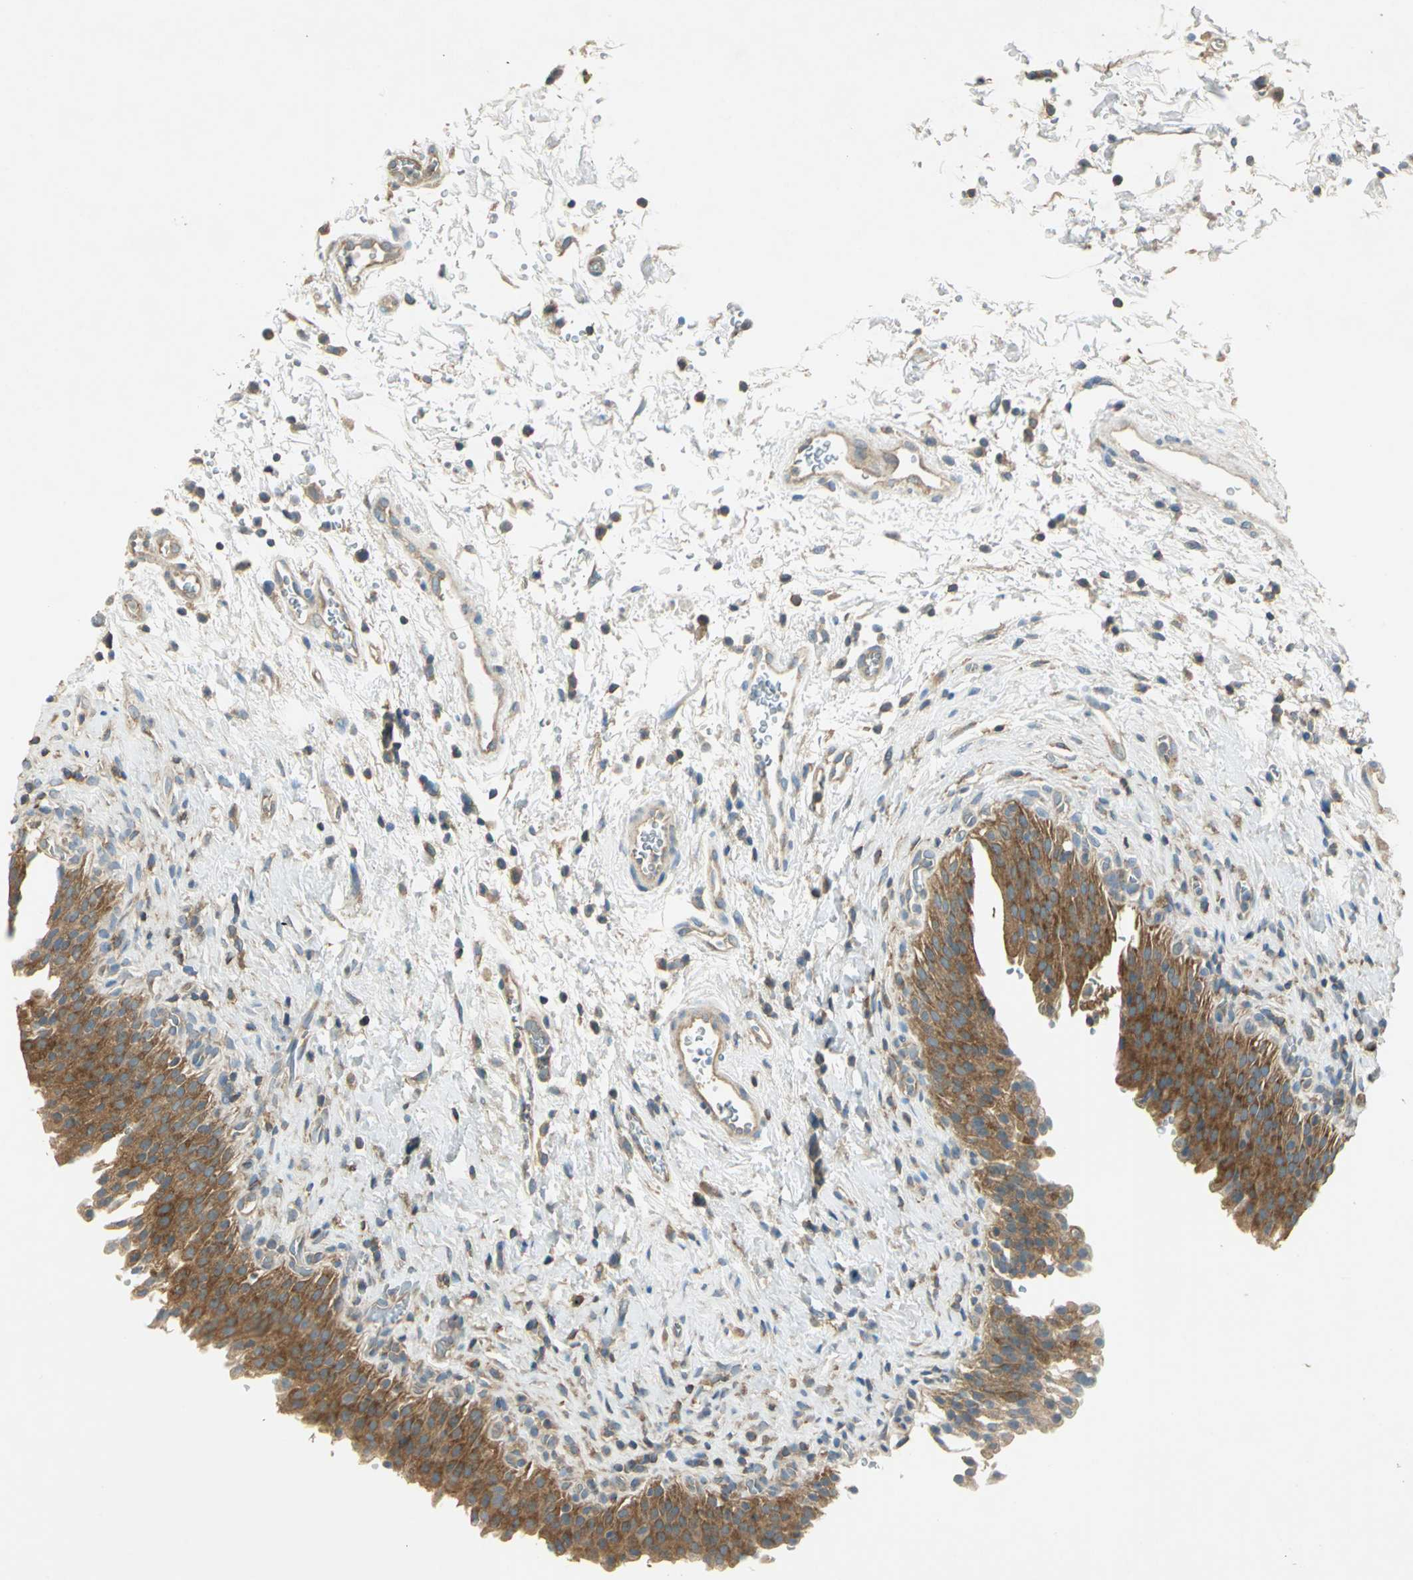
{"staining": {"intensity": "strong", "quantity": ">75%", "location": "cytoplasmic/membranous"}, "tissue": "urinary bladder", "cell_type": "Urothelial cells", "image_type": "normal", "snomed": [{"axis": "morphology", "description": "Normal tissue, NOS"}, {"axis": "topography", "description": "Urinary bladder"}], "caption": "IHC of unremarkable human urinary bladder exhibits high levels of strong cytoplasmic/membranous positivity in approximately >75% of urothelial cells.", "gene": "SHC2", "patient": {"sex": "male", "age": 51}}